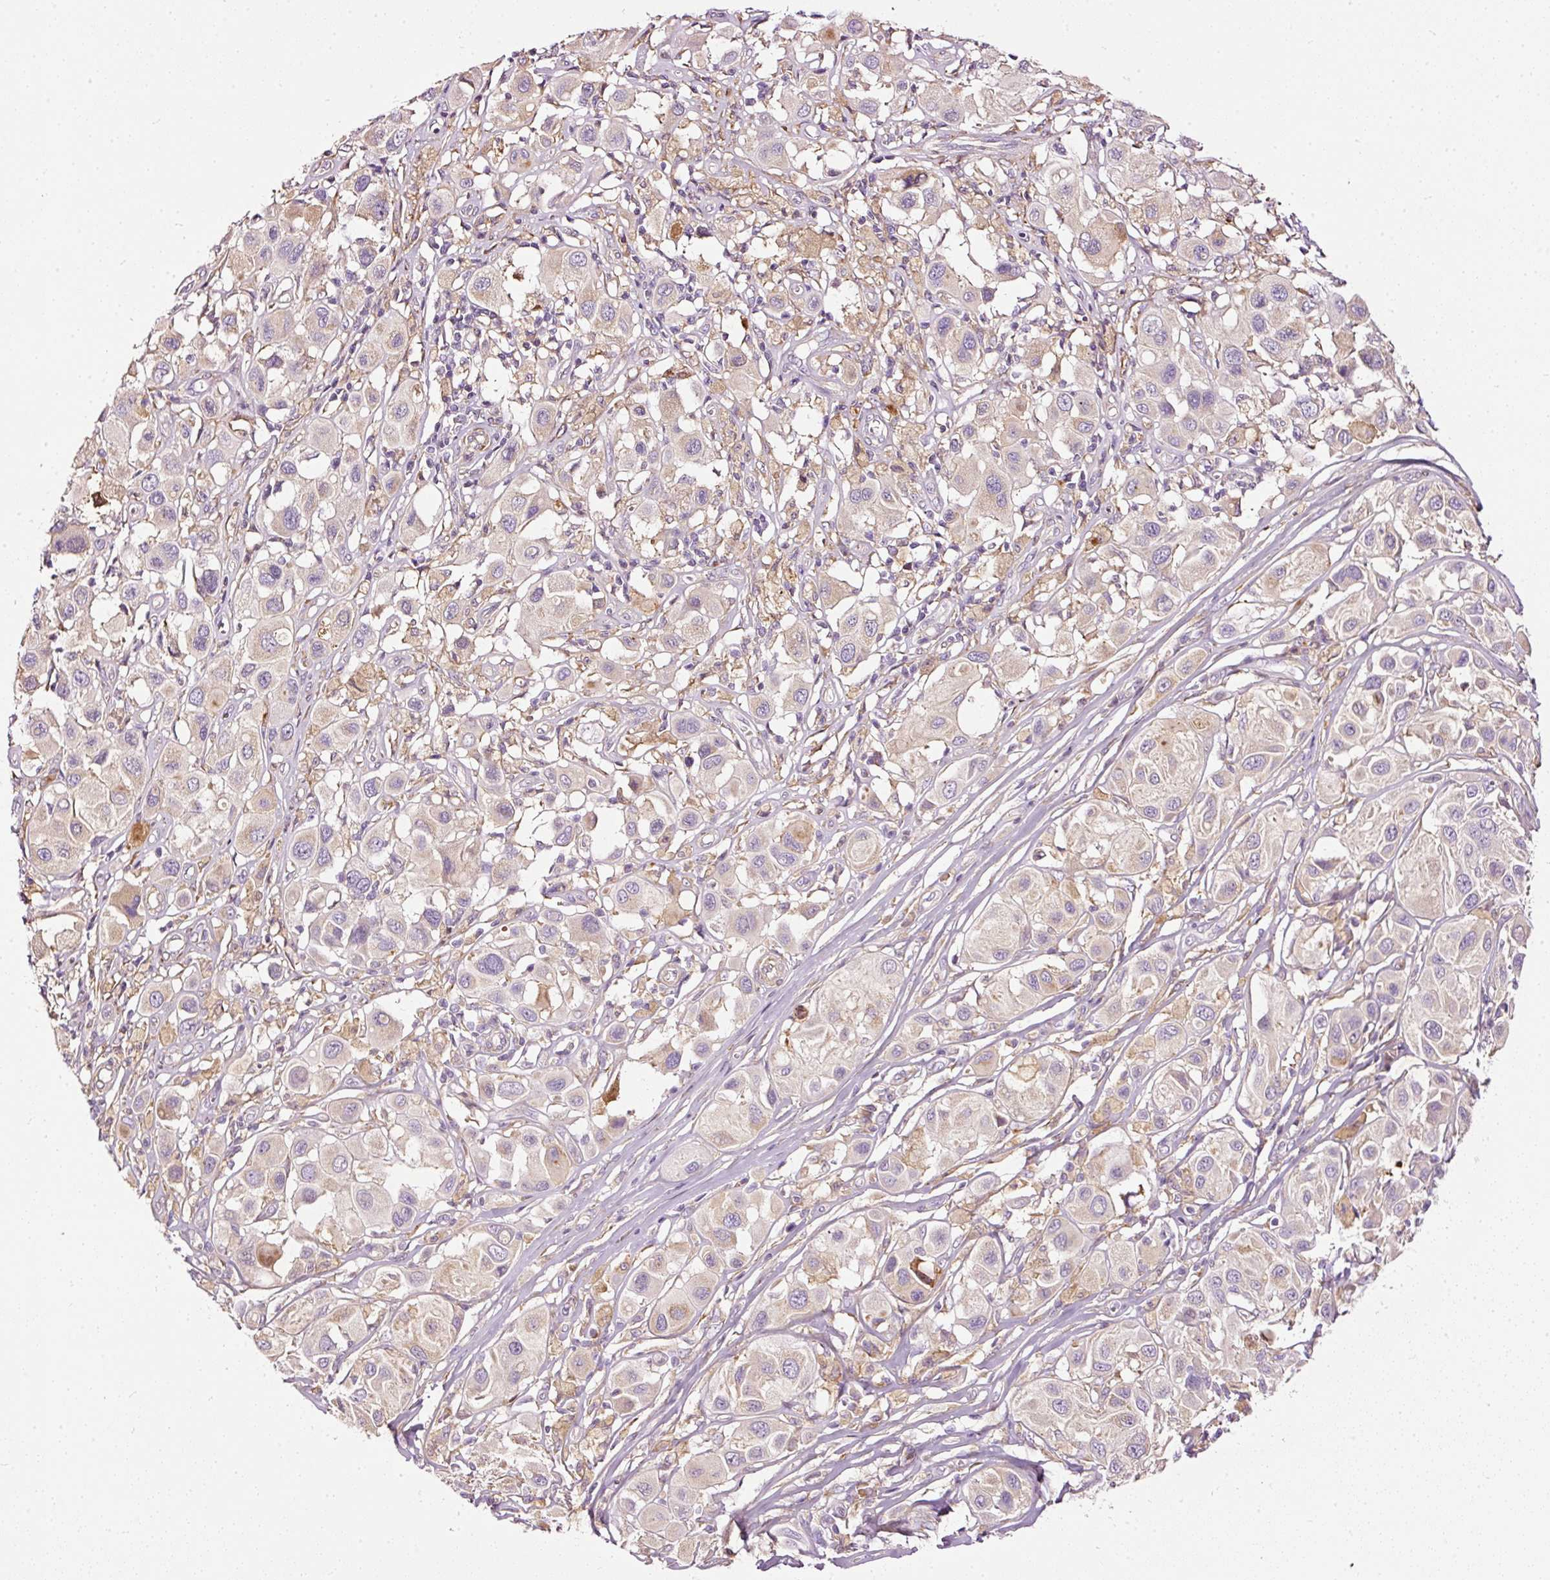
{"staining": {"intensity": "negative", "quantity": "none", "location": "none"}, "tissue": "melanoma", "cell_type": "Tumor cells", "image_type": "cancer", "snomed": [{"axis": "morphology", "description": "Malignant melanoma, Metastatic site"}, {"axis": "topography", "description": "Skin"}], "caption": "Histopathology image shows no significant protein staining in tumor cells of melanoma.", "gene": "PAQR9", "patient": {"sex": "male", "age": 41}}